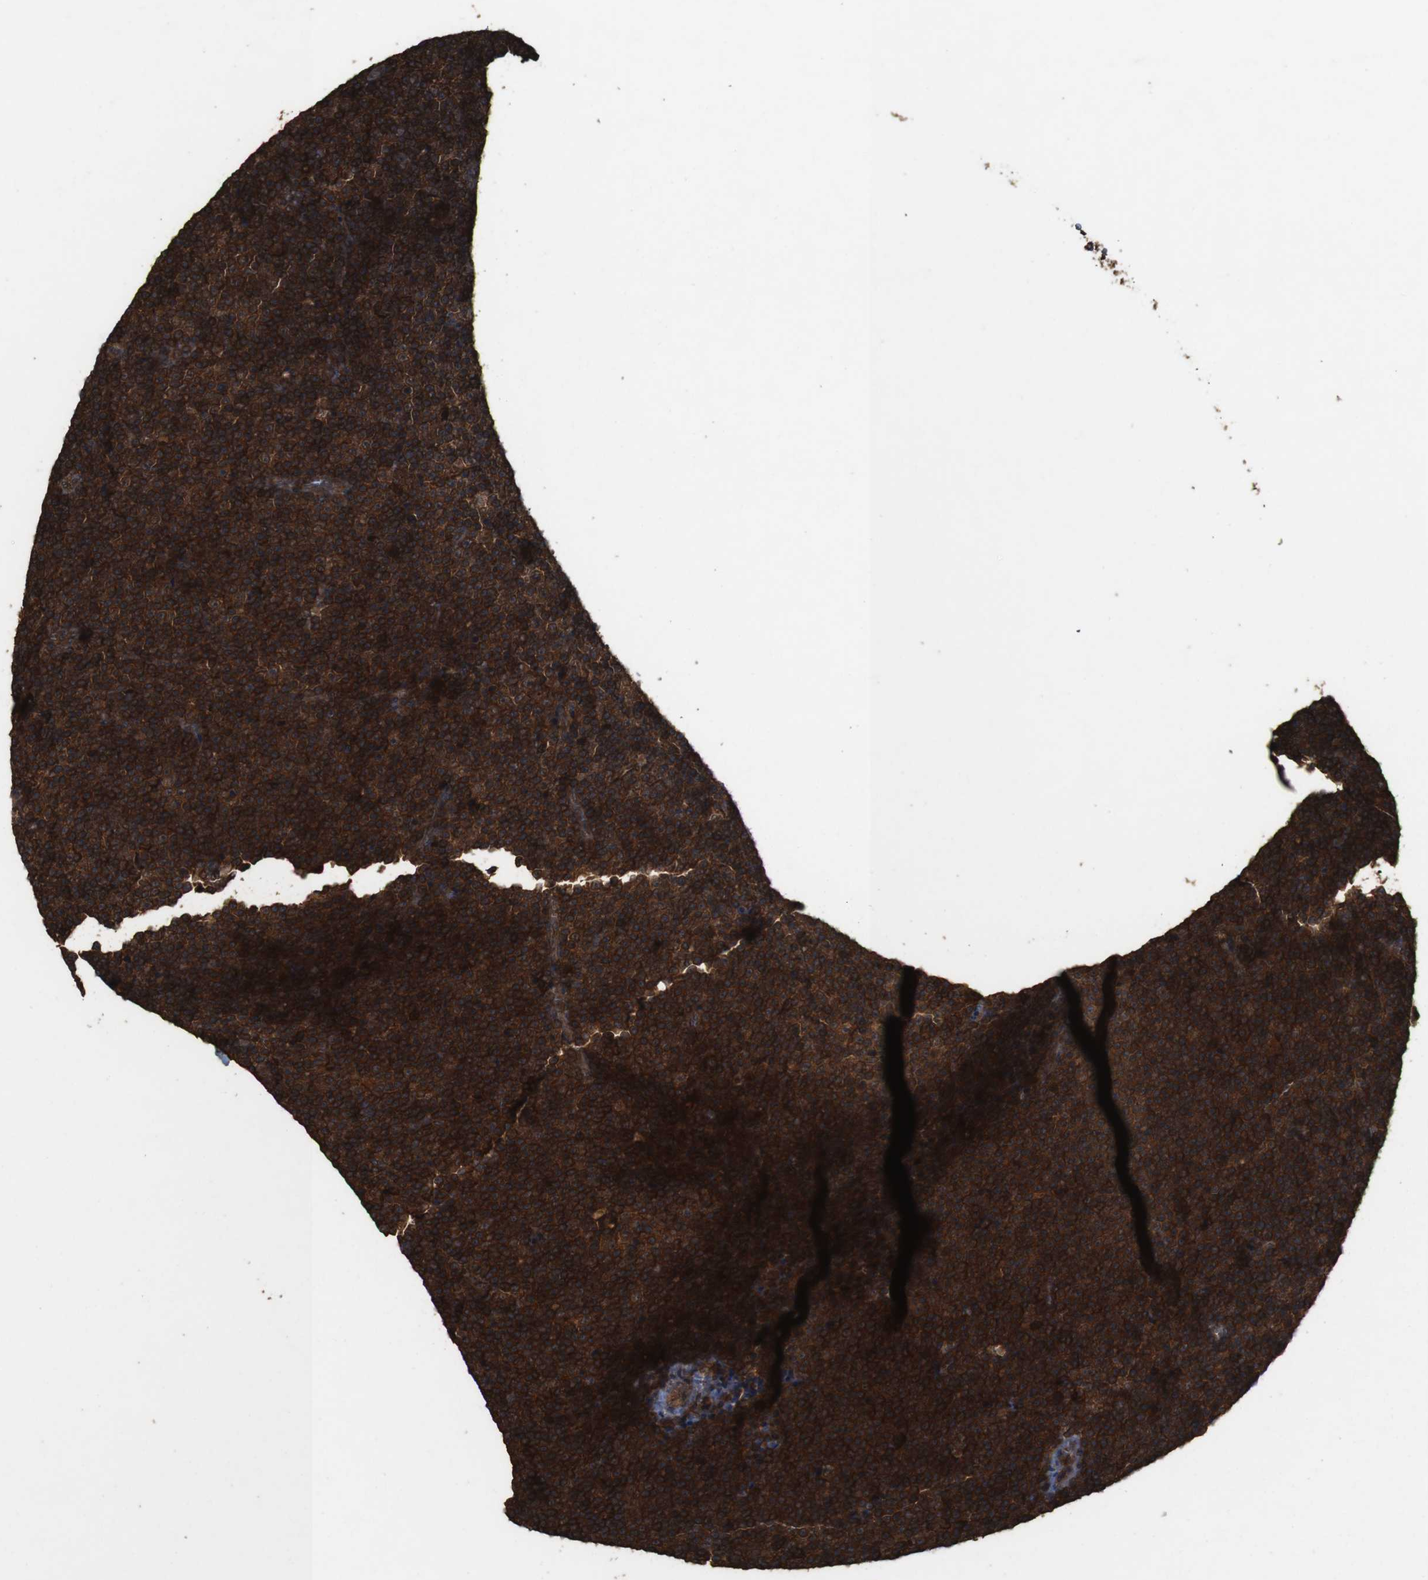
{"staining": {"intensity": "strong", "quantity": ">75%", "location": "cytoplasmic/membranous"}, "tissue": "lymphoma", "cell_type": "Tumor cells", "image_type": "cancer", "snomed": [{"axis": "morphology", "description": "Malignant lymphoma, non-Hodgkin's type, Low grade"}, {"axis": "topography", "description": "Lymph node"}], "caption": "IHC histopathology image of low-grade malignant lymphoma, non-Hodgkin's type stained for a protein (brown), which demonstrates high levels of strong cytoplasmic/membranous staining in approximately >75% of tumor cells.", "gene": "BAG4", "patient": {"sex": "female", "age": 67}}